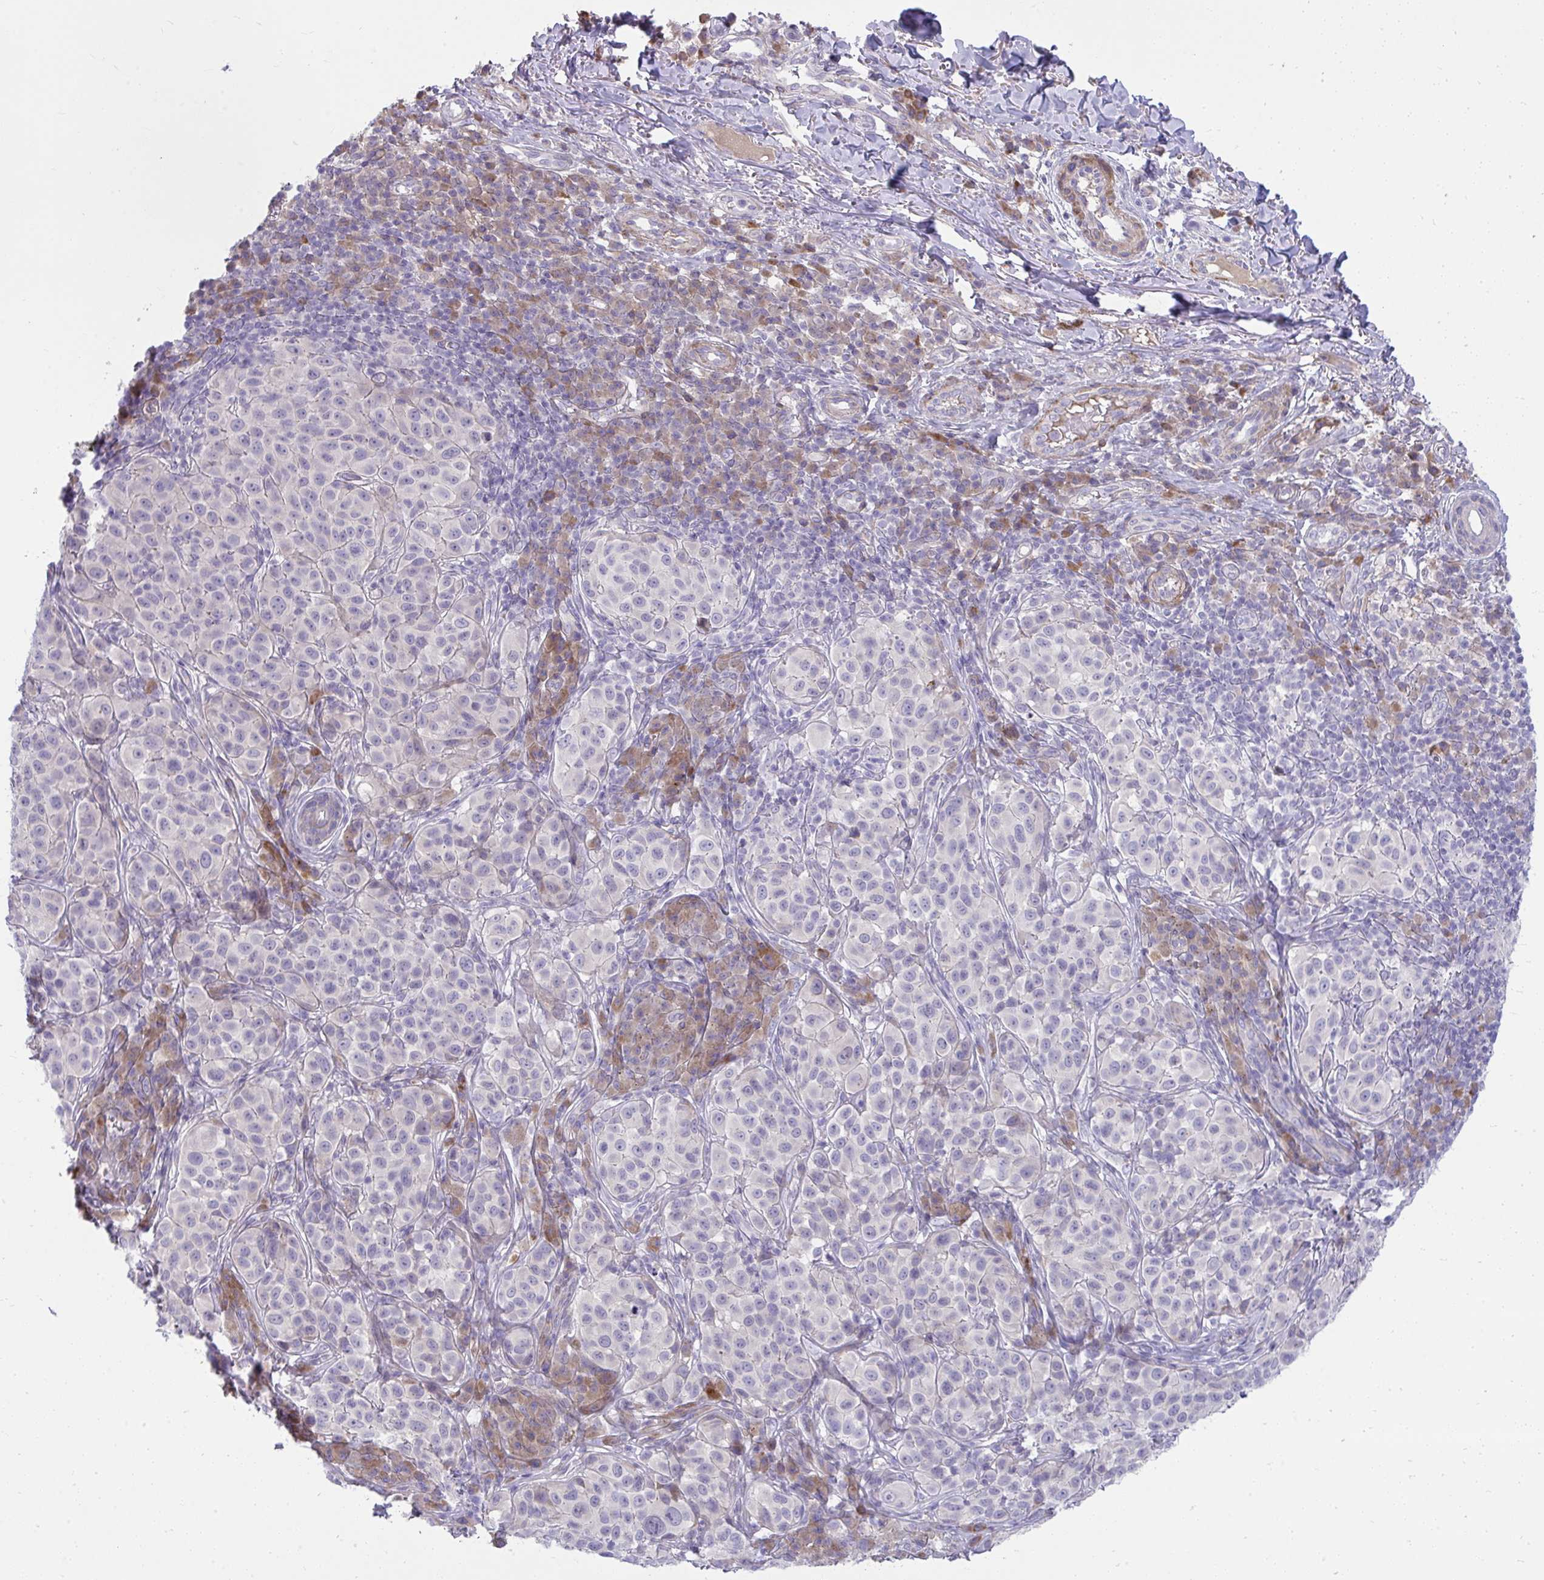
{"staining": {"intensity": "negative", "quantity": "none", "location": "none"}, "tissue": "melanoma", "cell_type": "Tumor cells", "image_type": "cancer", "snomed": [{"axis": "morphology", "description": "Malignant melanoma, NOS"}, {"axis": "topography", "description": "Skin"}], "caption": "This histopathology image is of melanoma stained with IHC to label a protein in brown with the nuclei are counter-stained blue. There is no positivity in tumor cells.", "gene": "PIGZ", "patient": {"sex": "male", "age": 38}}